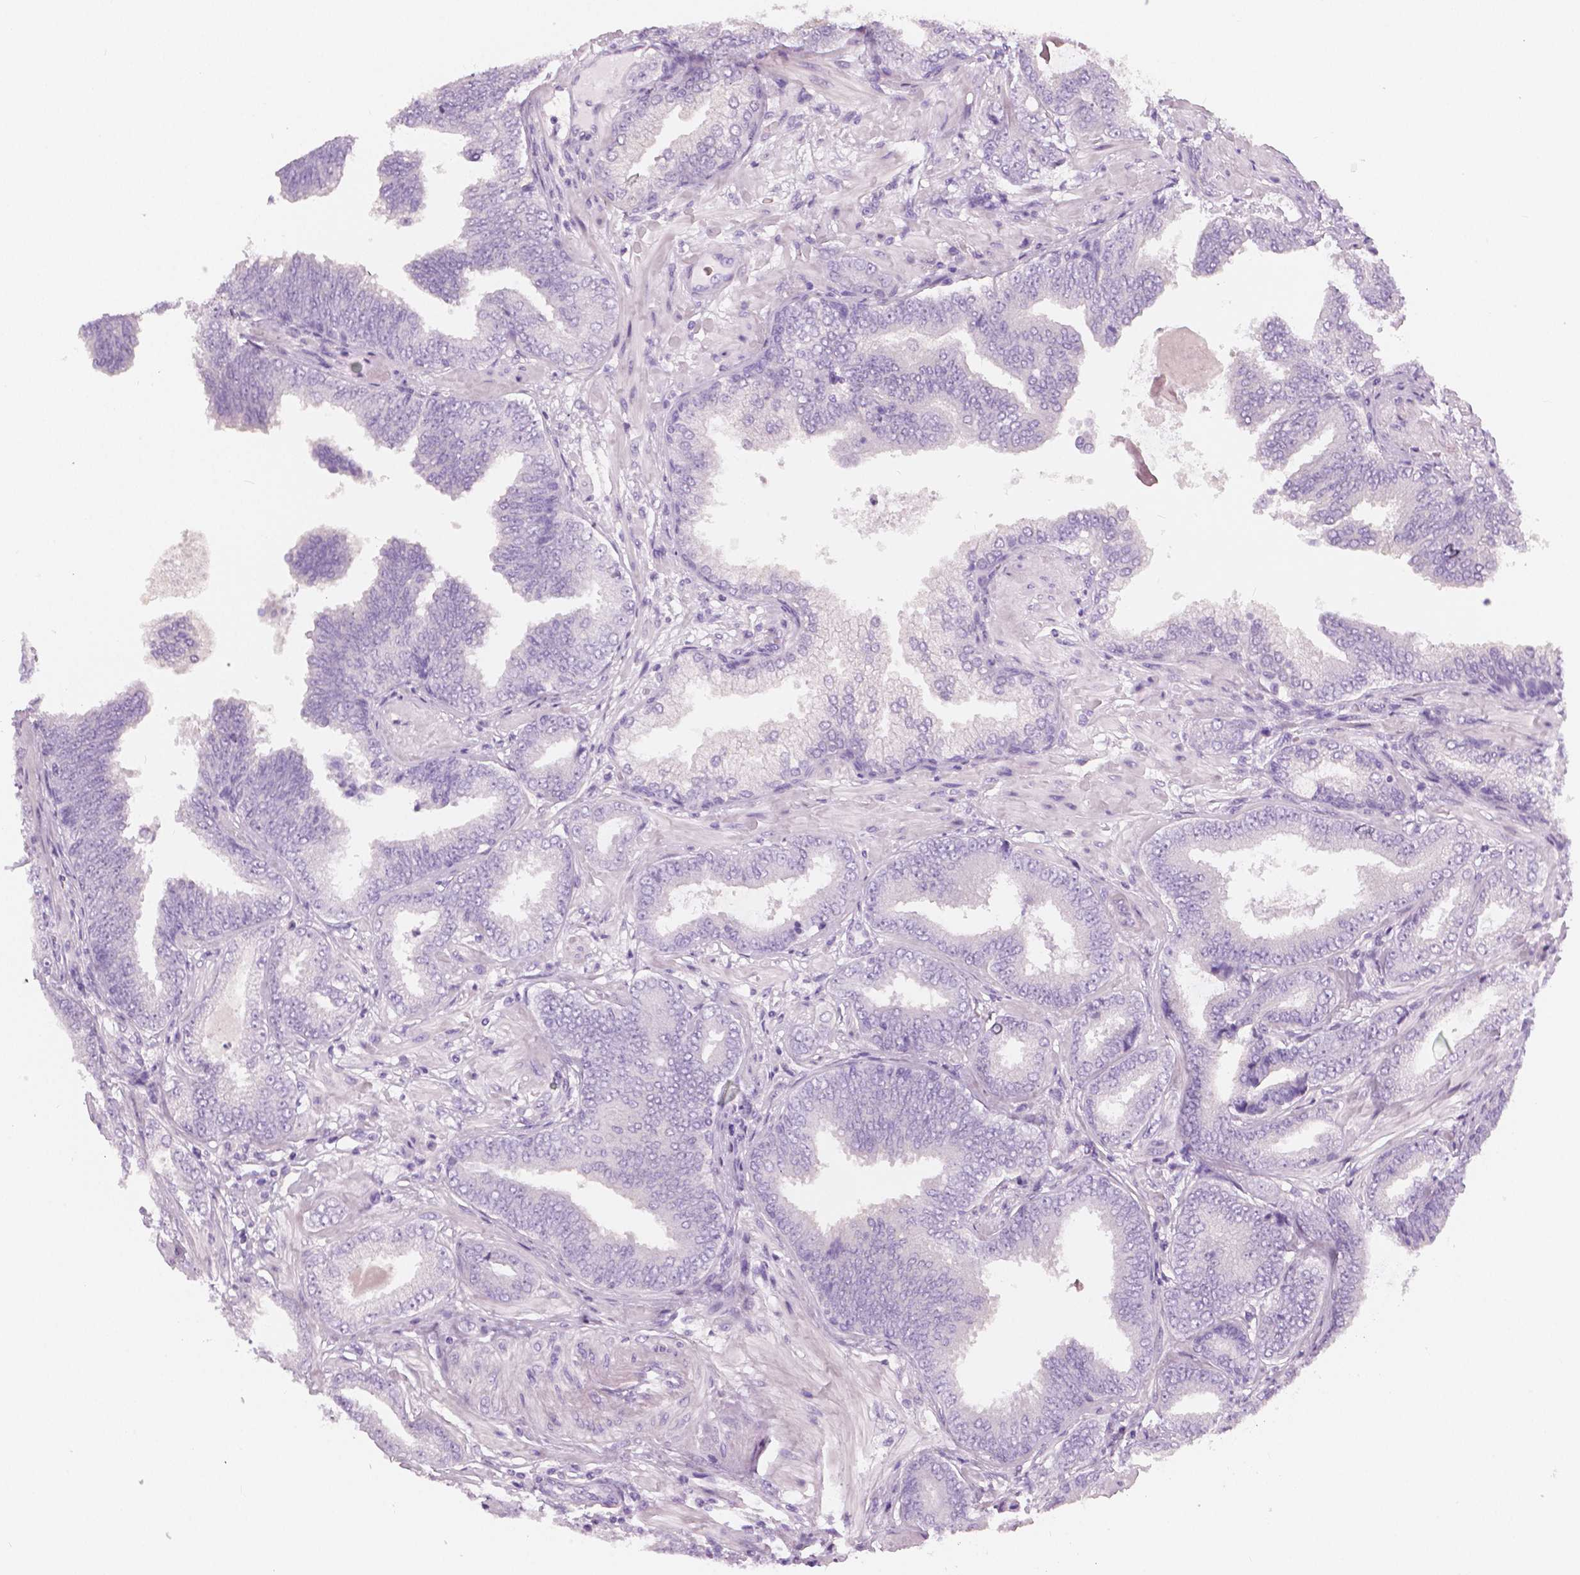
{"staining": {"intensity": "negative", "quantity": "none", "location": "none"}, "tissue": "prostate cancer", "cell_type": "Tumor cells", "image_type": "cancer", "snomed": [{"axis": "morphology", "description": "Adenocarcinoma, Low grade"}, {"axis": "topography", "description": "Prostate"}], "caption": "Image shows no protein expression in tumor cells of prostate adenocarcinoma (low-grade) tissue.", "gene": "A4GNT", "patient": {"sex": "male", "age": 55}}